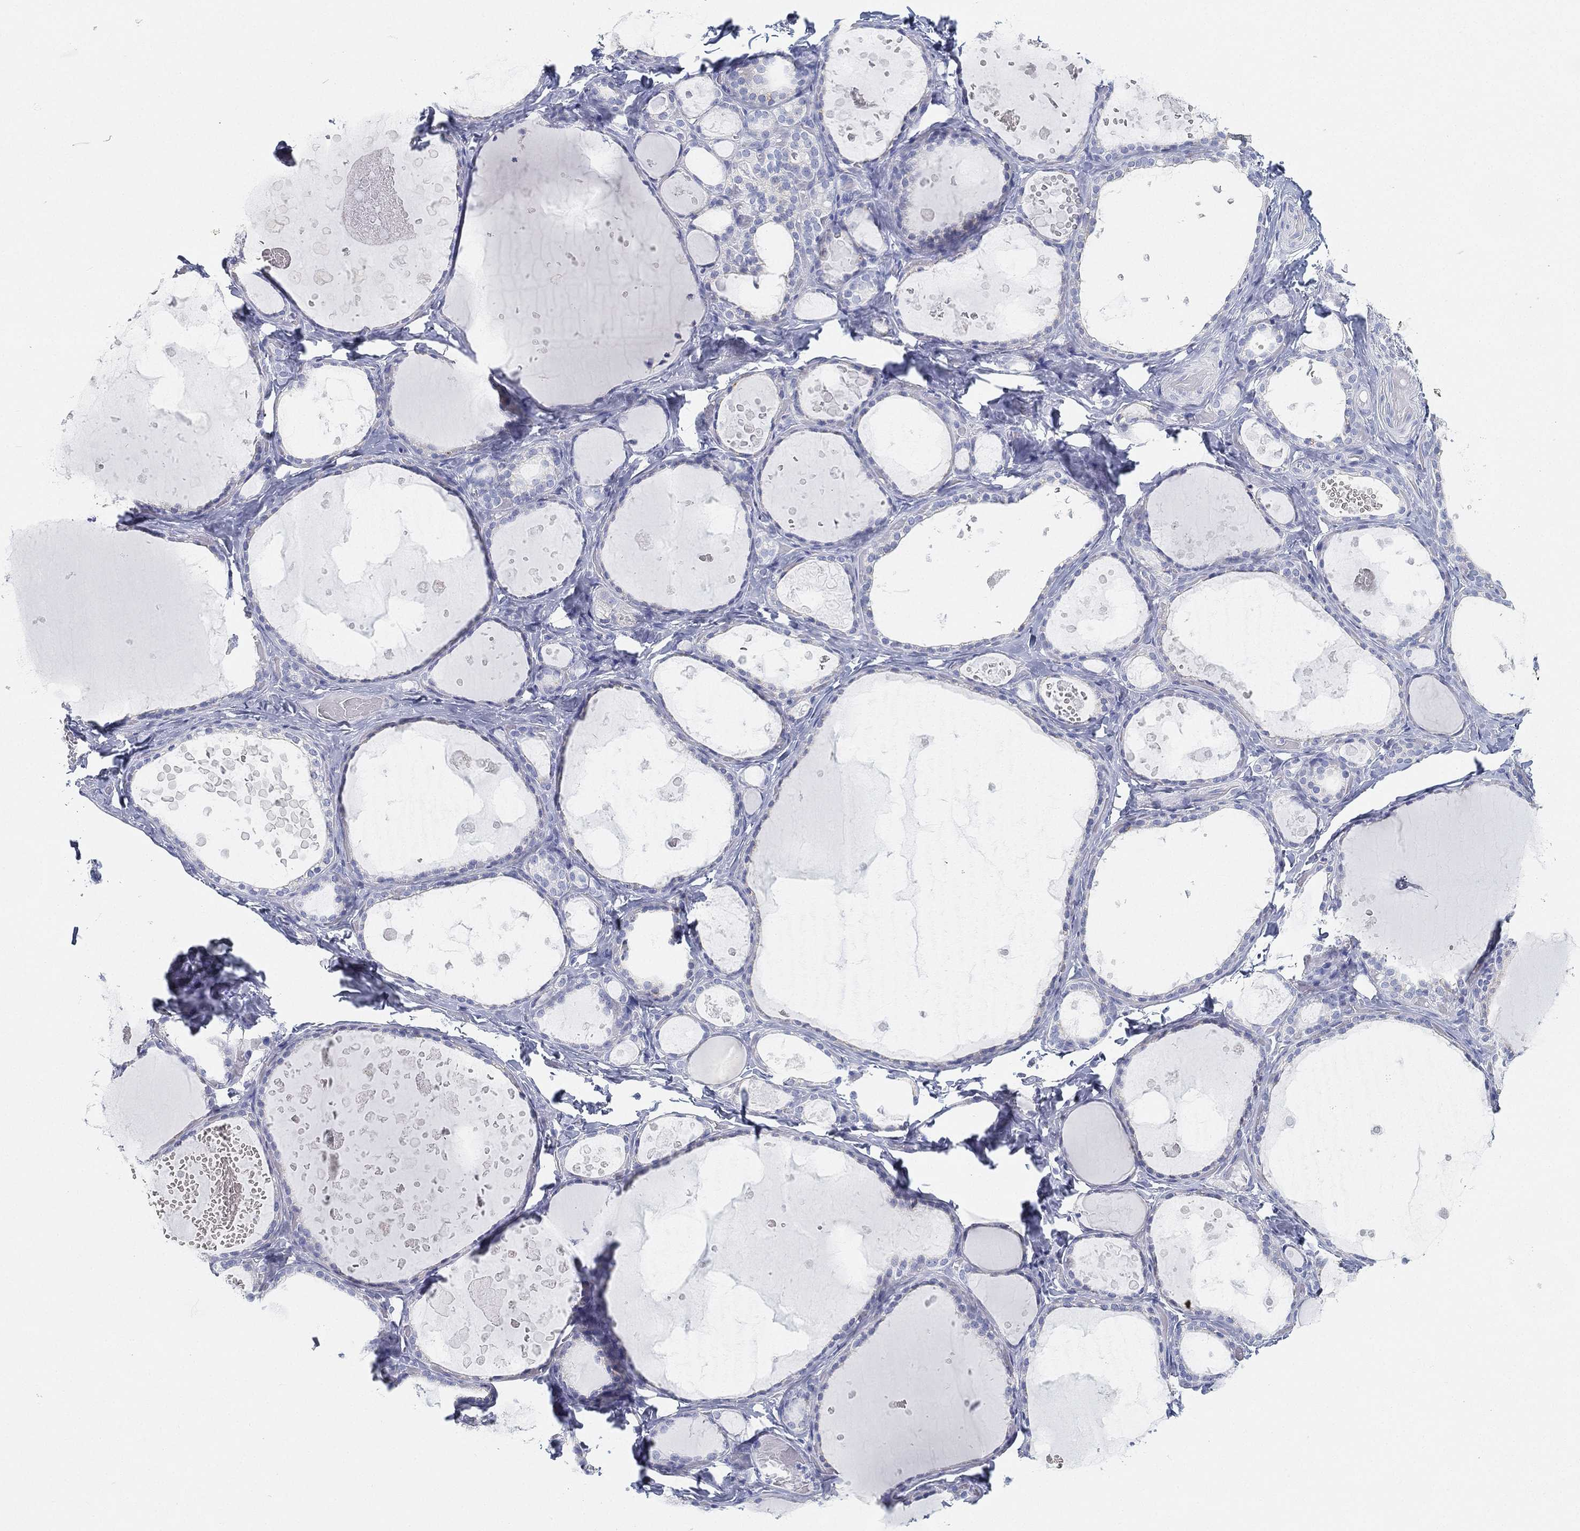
{"staining": {"intensity": "negative", "quantity": "none", "location": "none"}, "tissue": "thyroid gland", "cell_type": "Glandular cells", "image_type": "normal", "snomed": [{"axis": "morphology", "description": "Normal tissue, NOS"}, {"axis": "topography", "description": "Thyroid gland"}], "caption": "Immunohistochemical staining of normal human thyroid gland reveals no significant positivity in glandular cells. (Stains: DAB (3,3'-diaminobenzidine) immunohistochemistry with hematoxylin counter stain, Microscopy: brightfield microscopy at high magnification).", "gene": "GPR61", "patient": {"sex": "female", "age": 56}}